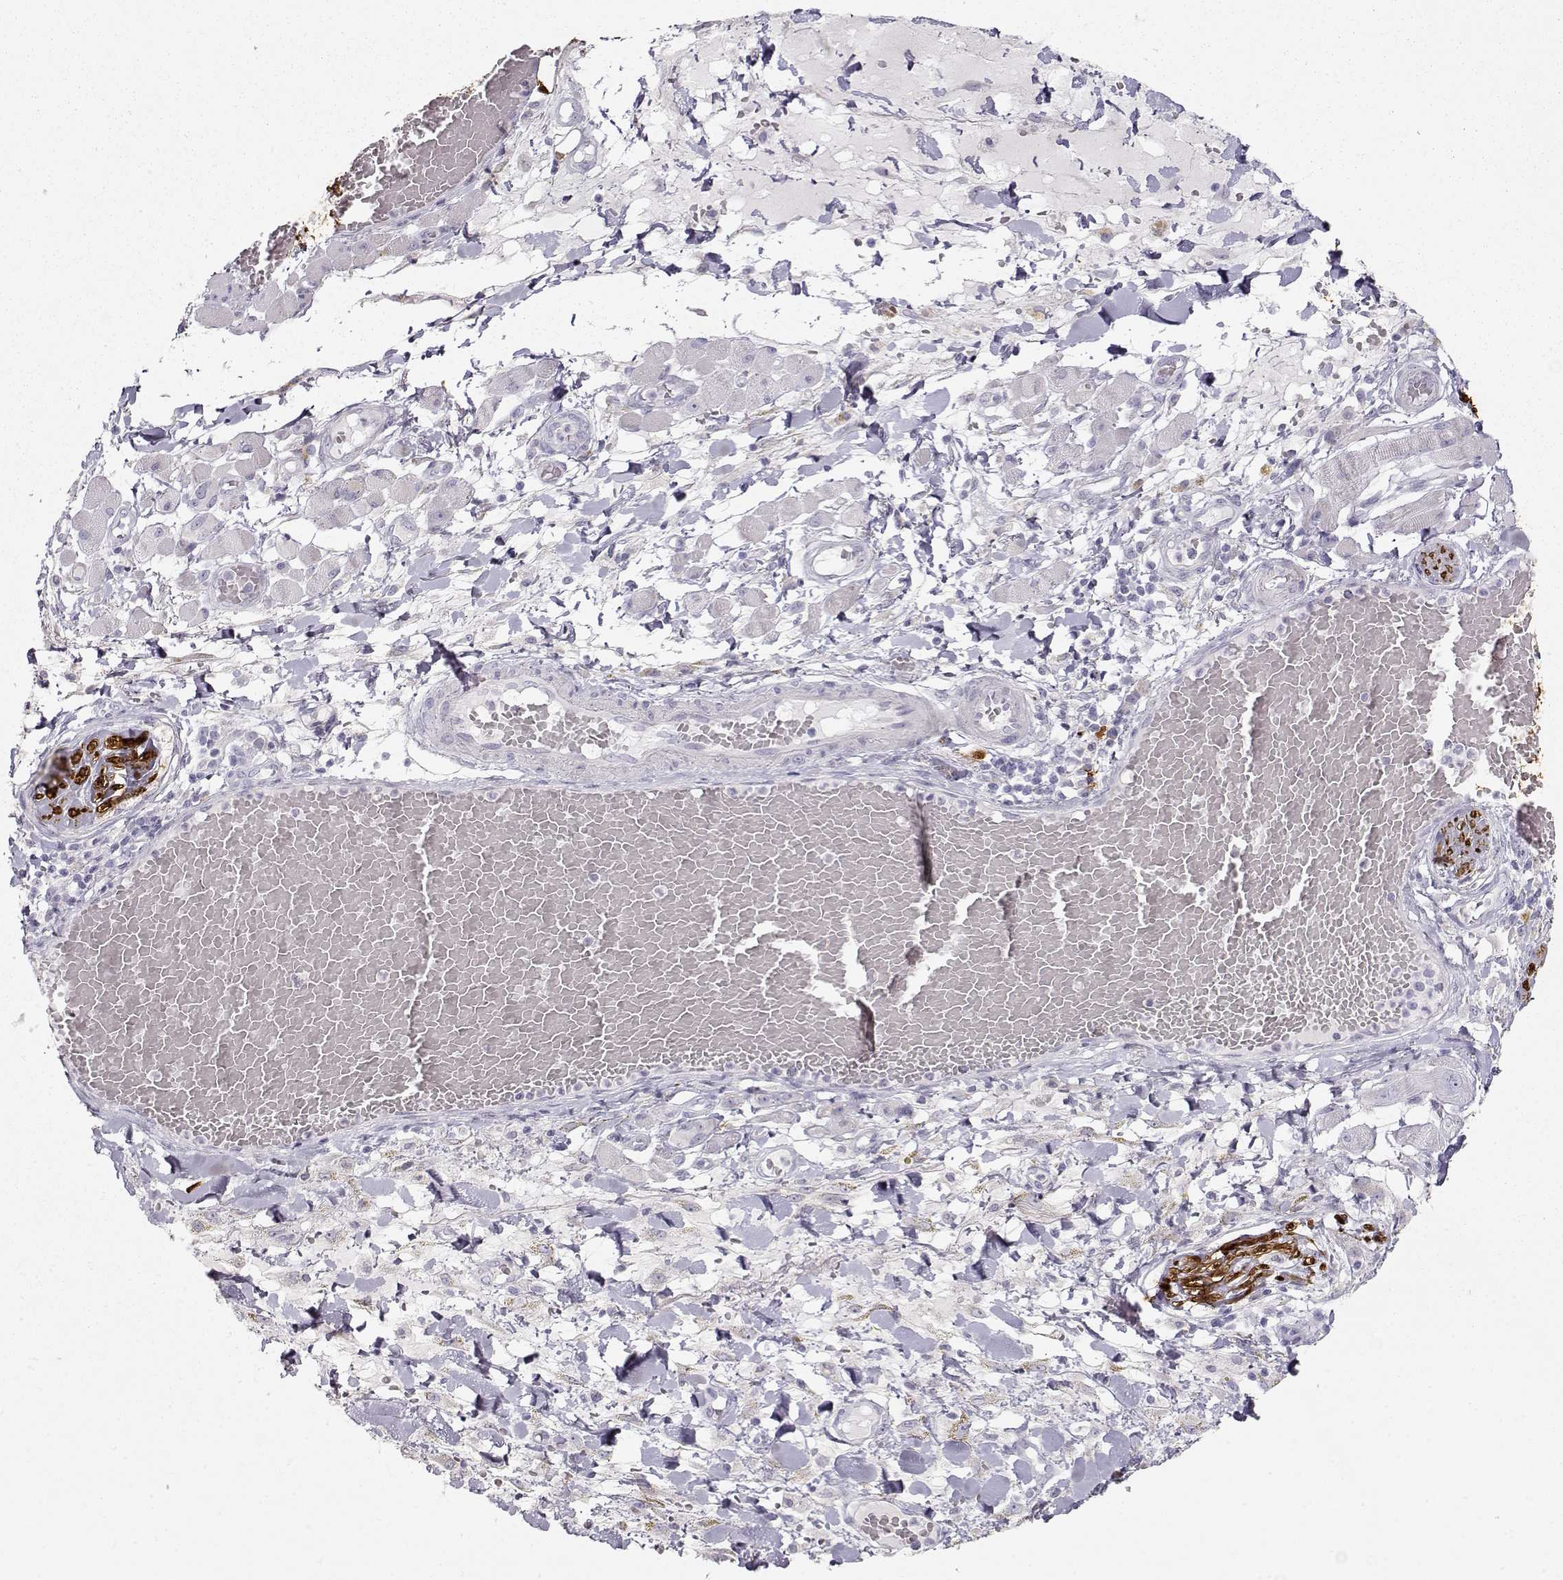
{"staining": {"intensity": "negative", "quantity": "none", "location": "none"}, "tissue": "melanoma", "cell_type": "Tumor cells", "image_type": "cancer", "snomed": [{"axis": "morphology", "description": "Malignant melanoma, NOS"}, {"axis": "topography", "description": "Skin"}], "caption": "High power microscopy histopathology image of an IHC image of malignant melanoma, revealing no significant positivity in tumor cells. The staining was performed using DAB (3,3'-diaminobenzidine) to visualize the protein expression in brown, while the nuclei were stained in blue with hematoxylin (Magnification: 20x).", "gene": "S100B", "patient": {"sex": "female", "age": 91}}